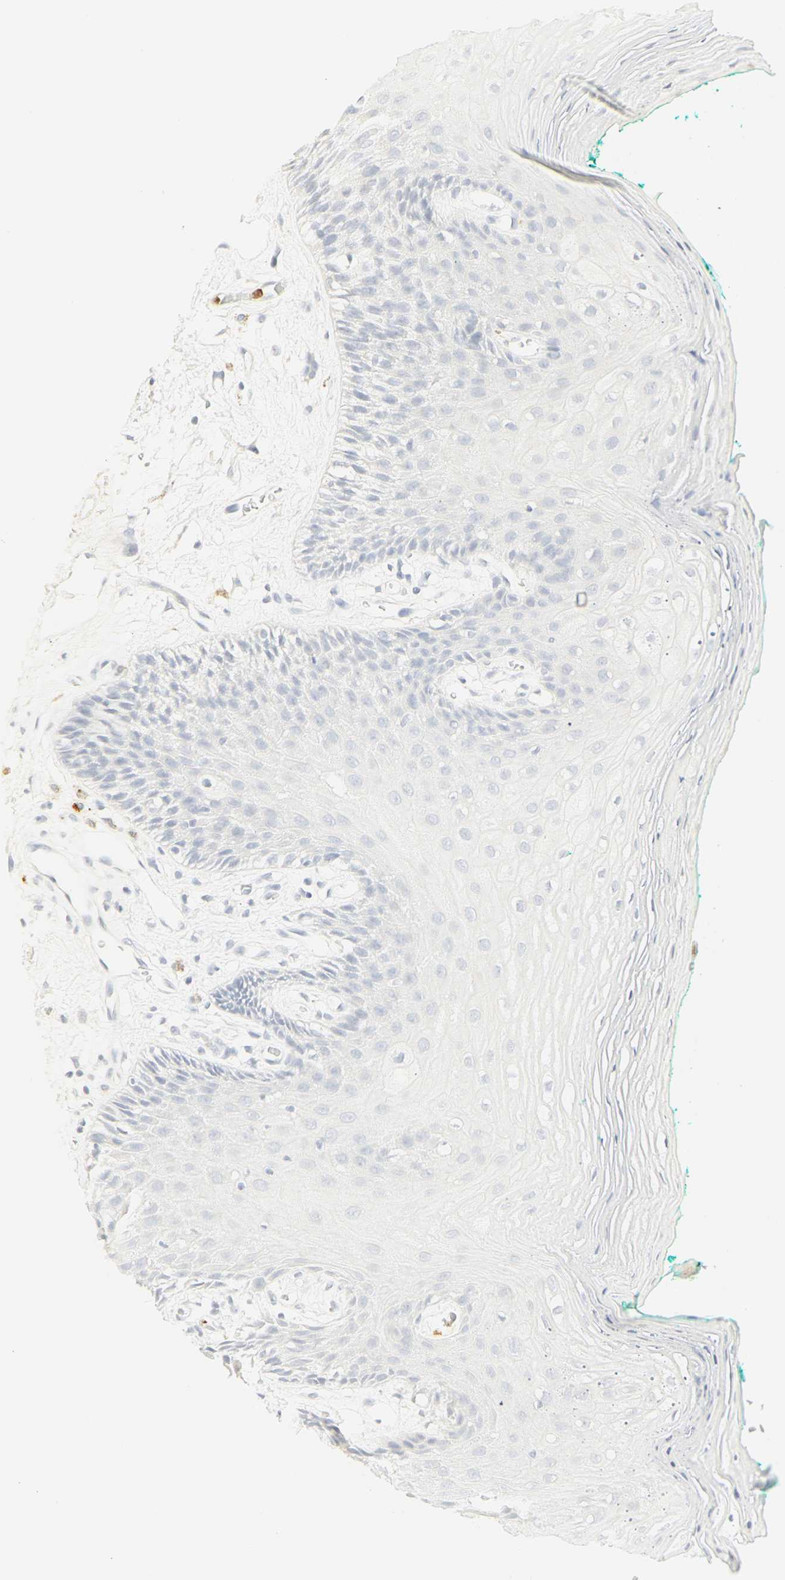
{"staining": {"intensity": "negative", "quantity": "none", "location": "none"}, "tissue": "oral mucosa", "cell_type": "Squamous epithelial cells", "image_type": "normal", "snomed": [{"axis": "morphology", "description": "Normal tissue, NOS"}, {"axis": "topography", "description": "Skeletal muscle"}, {"axis": "topography", "description": "Oral tissue"}, {"axis": "topography", "description": "Peripheral nerve tissue"}], "caption": "This is an IHC image of benign human oral mucosa. There is no expression in squamous epithelial cells.", "gene": "MPO", "patient": {"sex": "female", "age": 84}}